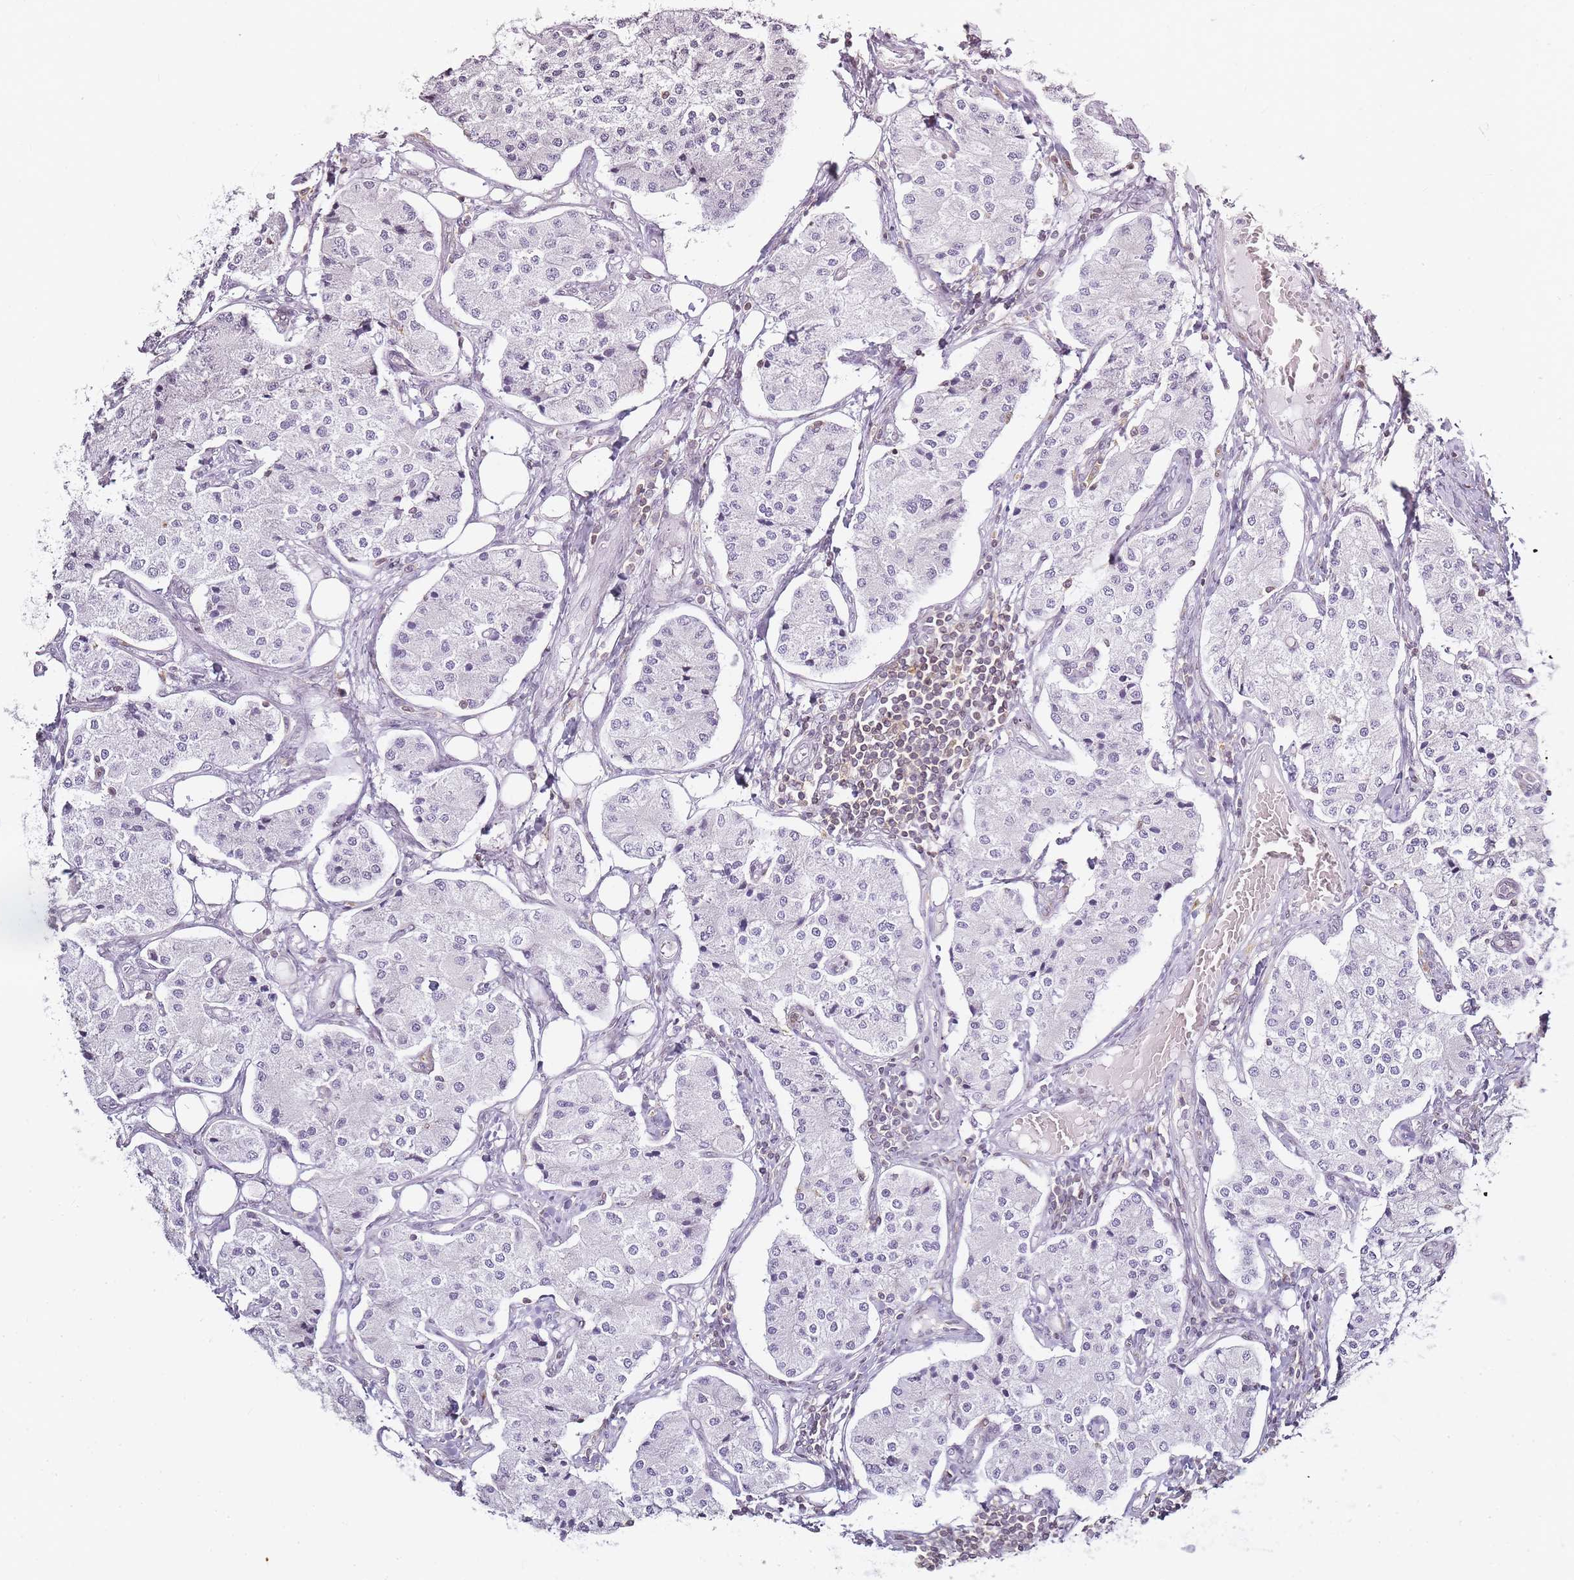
{"staining": {"intensity": "negative", "quantity": "none", "location": "none"}, "tissue": "carcinoid", "cell_type": "Tumor cells", "image_type": "cancer", "snomed": [{"axis": "morphology", "description": "Carcinoid, malignant, NOS"}, {"axis": "topography", "description": "Colon"}], "caption": "Immunohistochemistry image of human carcinoid stained for a protein (brown), which displays no positivity in tumor cells.", "gene": "JAKMIP1", "patient": {"sex": "female", "age": 52}}